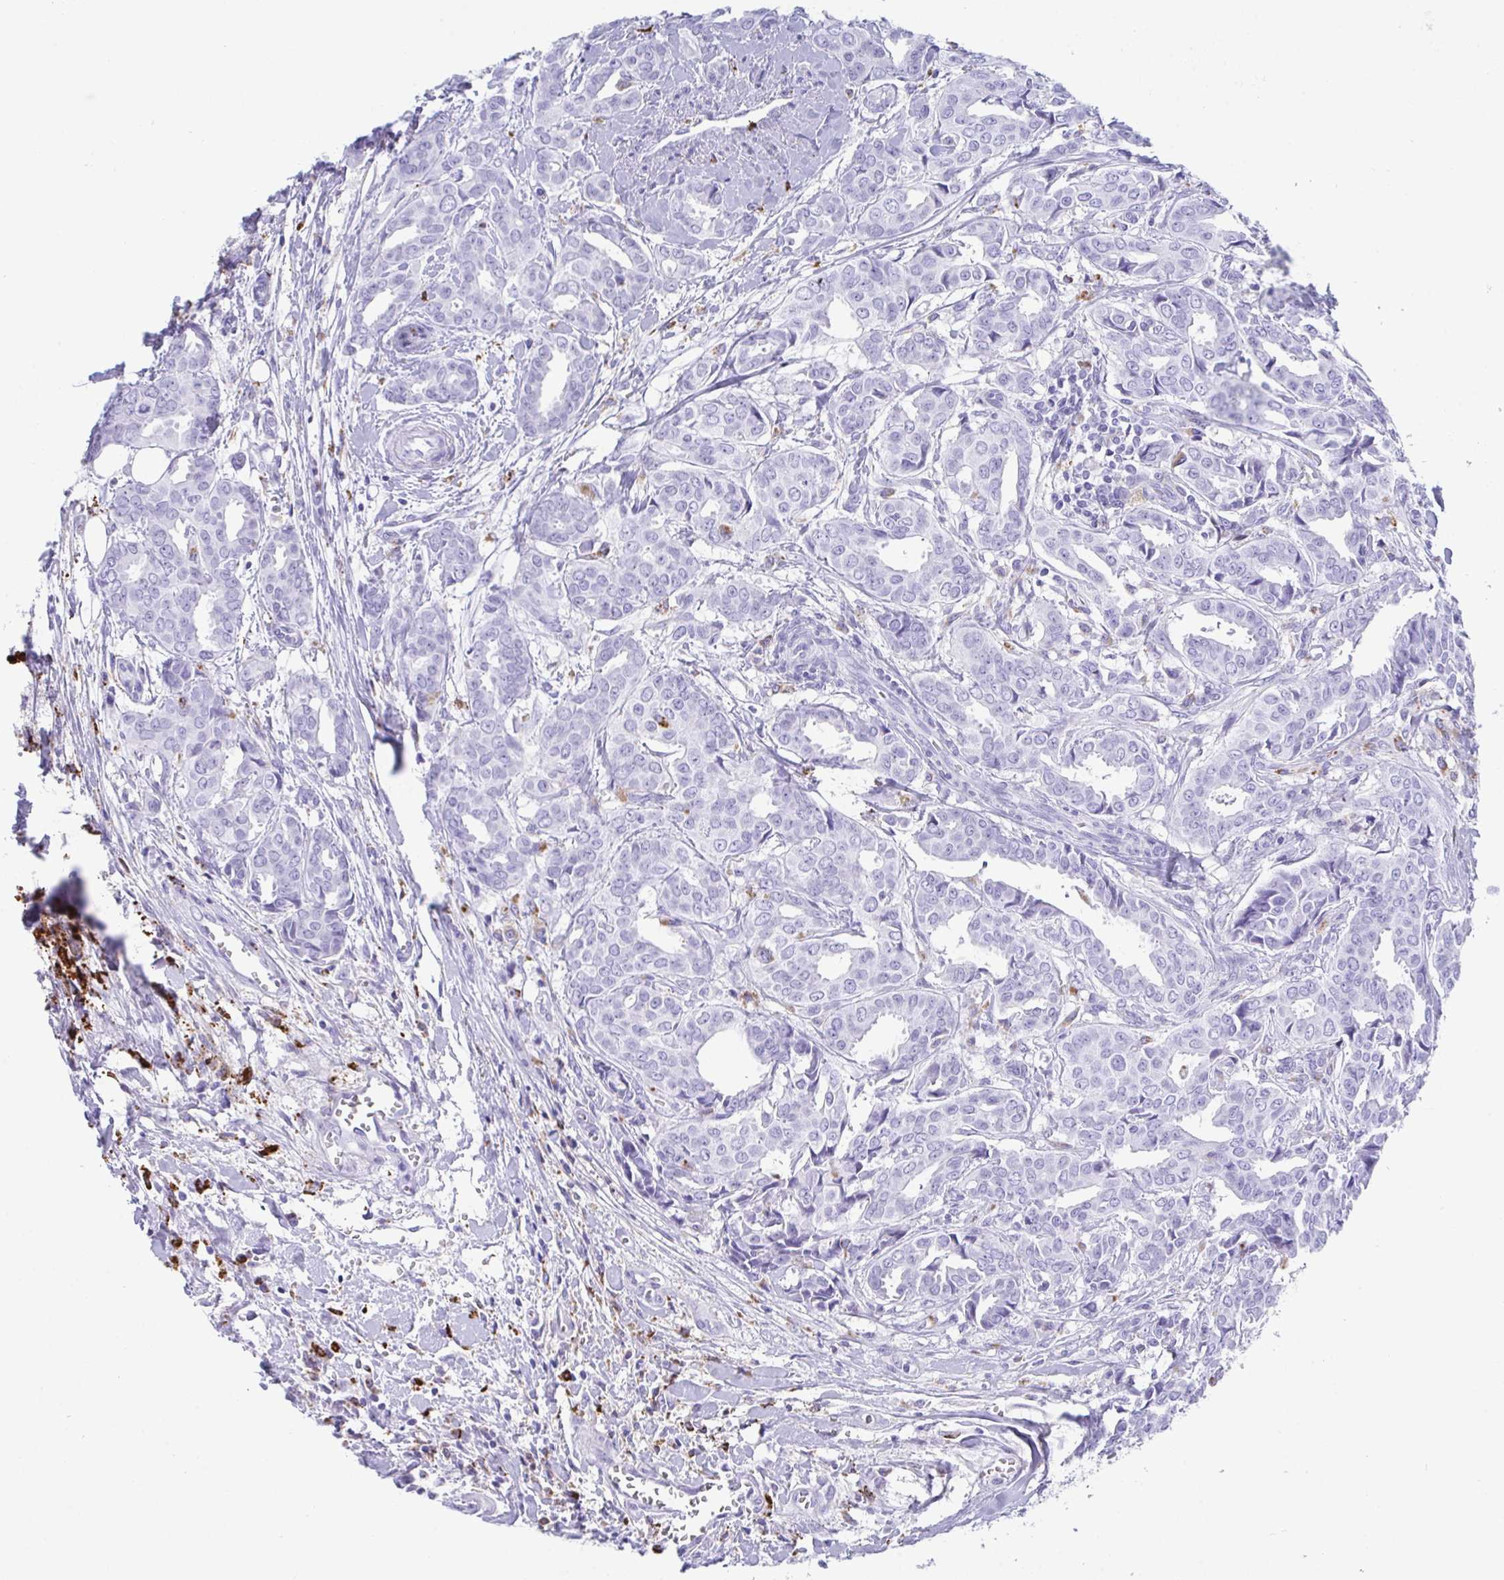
{"staining": {"intensity": "negative", "quantity": "none", "location": "none"}, "tissue": "breast cancer", "cell_type": "Tumor cells", "image_type": "cancer", "snomed": [{"axis": "morphology", "description": "Duct carcinoma"}, {"axis": "topography", "description": "Breast"}], "caption": "Tumor cells are negative for protein expression in human breast cancer (intraductal carcinoma). (Stains: DAB (3,3'-diaminobenzidine) IHC with hematoxylin counter stain, Microscopy: brightfield microscopy at high magnification).", "gene": "CPVL", "patient": {"sex": "female", "age": 45}}